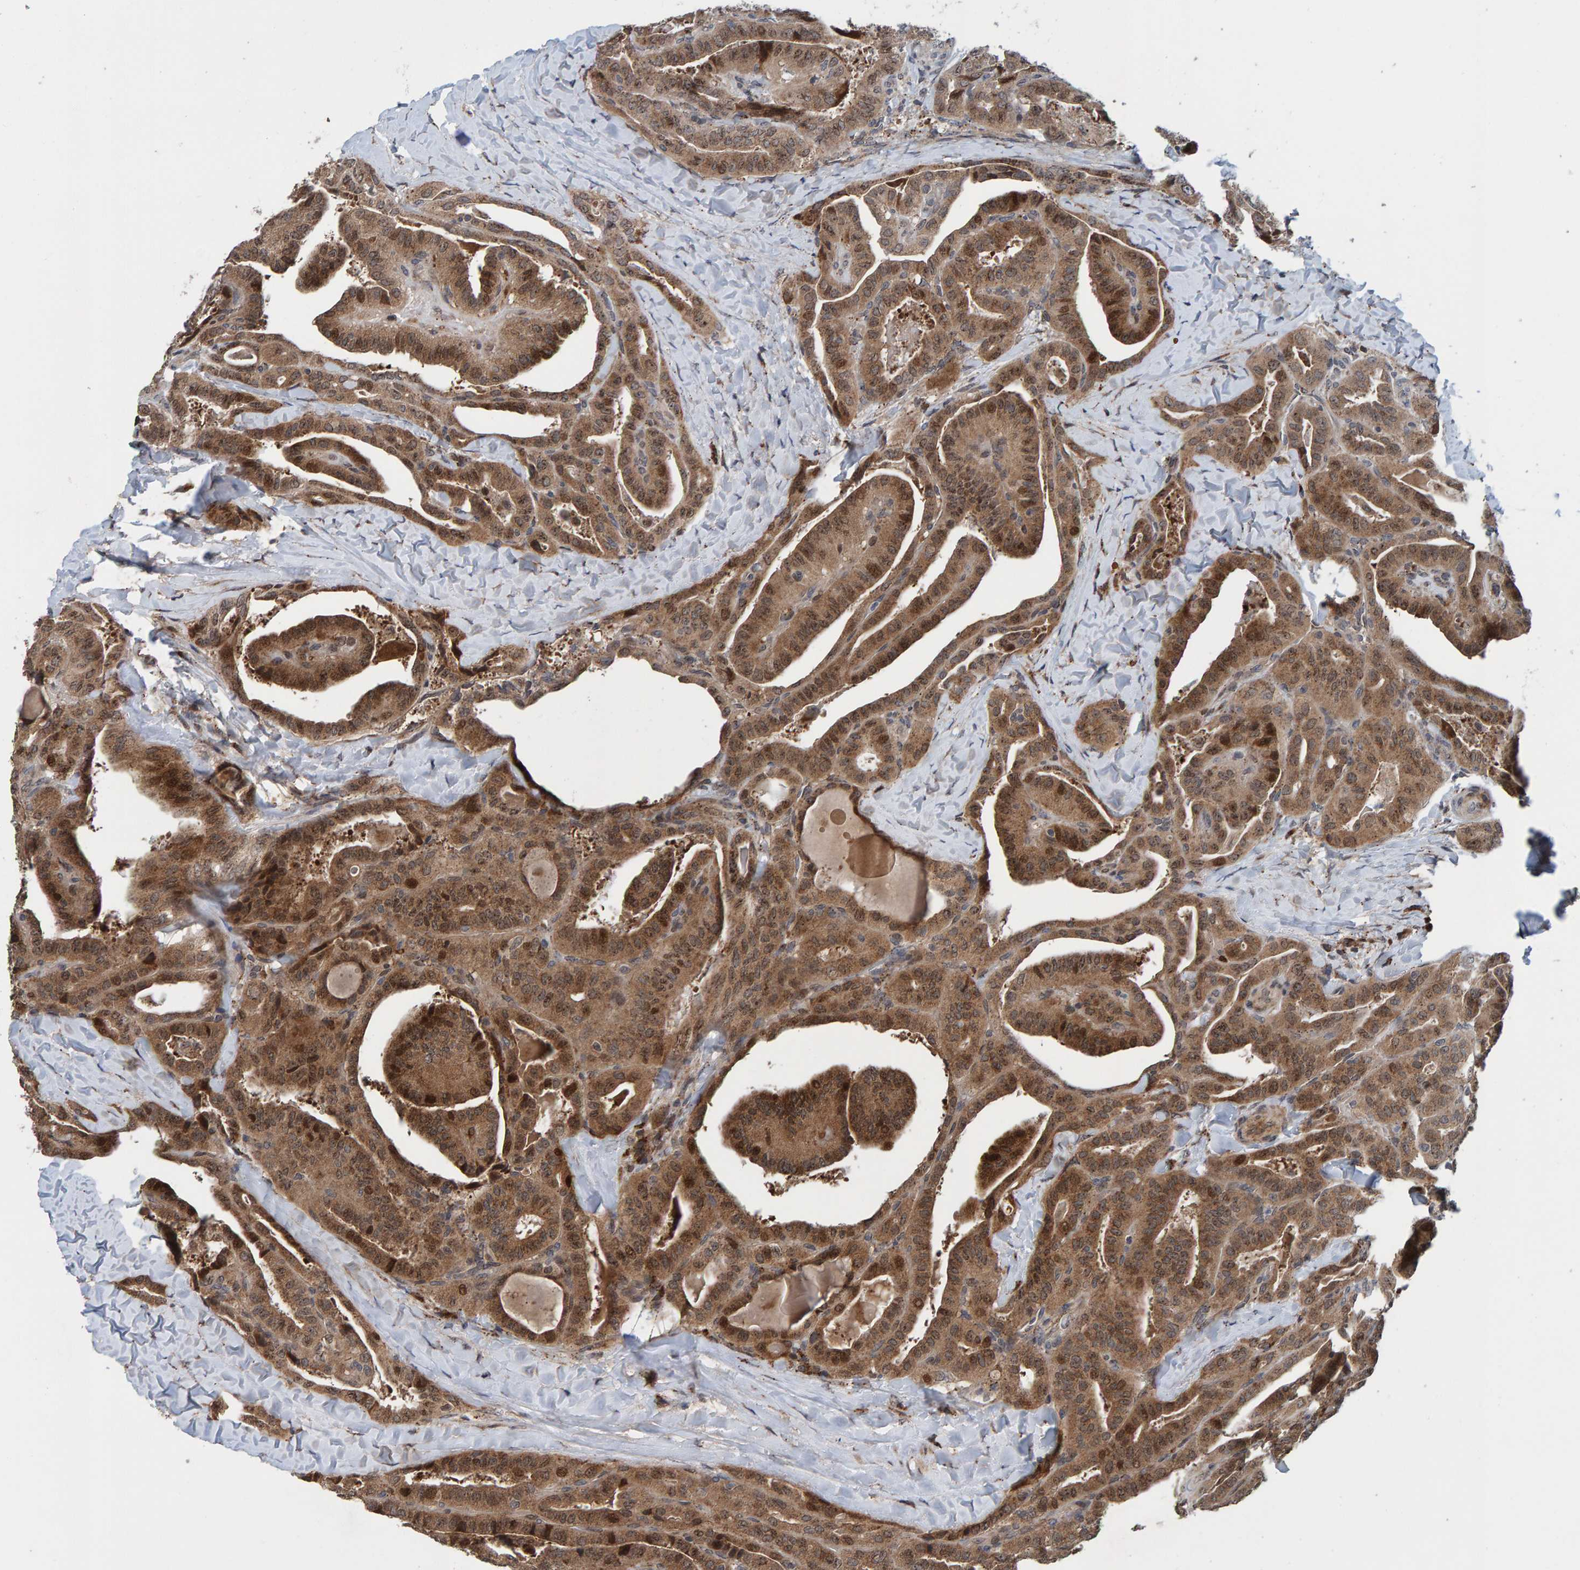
{"staining": {"intensity": "strong", "quantity": ">75%", "location": "cytoplasmic/membranous,nuclear"}, "tissue": "thyroid cancer", "cell_type": "Tumor cells", "image_type": "cancer", "snomed": [{"axis": "morphology", "description": "Papillary adenocarcinoma, NOS"}, {"axis": "topography", "description": "Thyroid gland"}], "caption": "This photomicrograph displays immunohistochemistry staining of human thyroid cancer (papillary adenocarcinoma), with high strong cytoplasmic/membranous and nuclear expression in approximately >75% of tumor cells.", "gene": "CCDC25", "patient": {"sex": "male", "age": 77}}